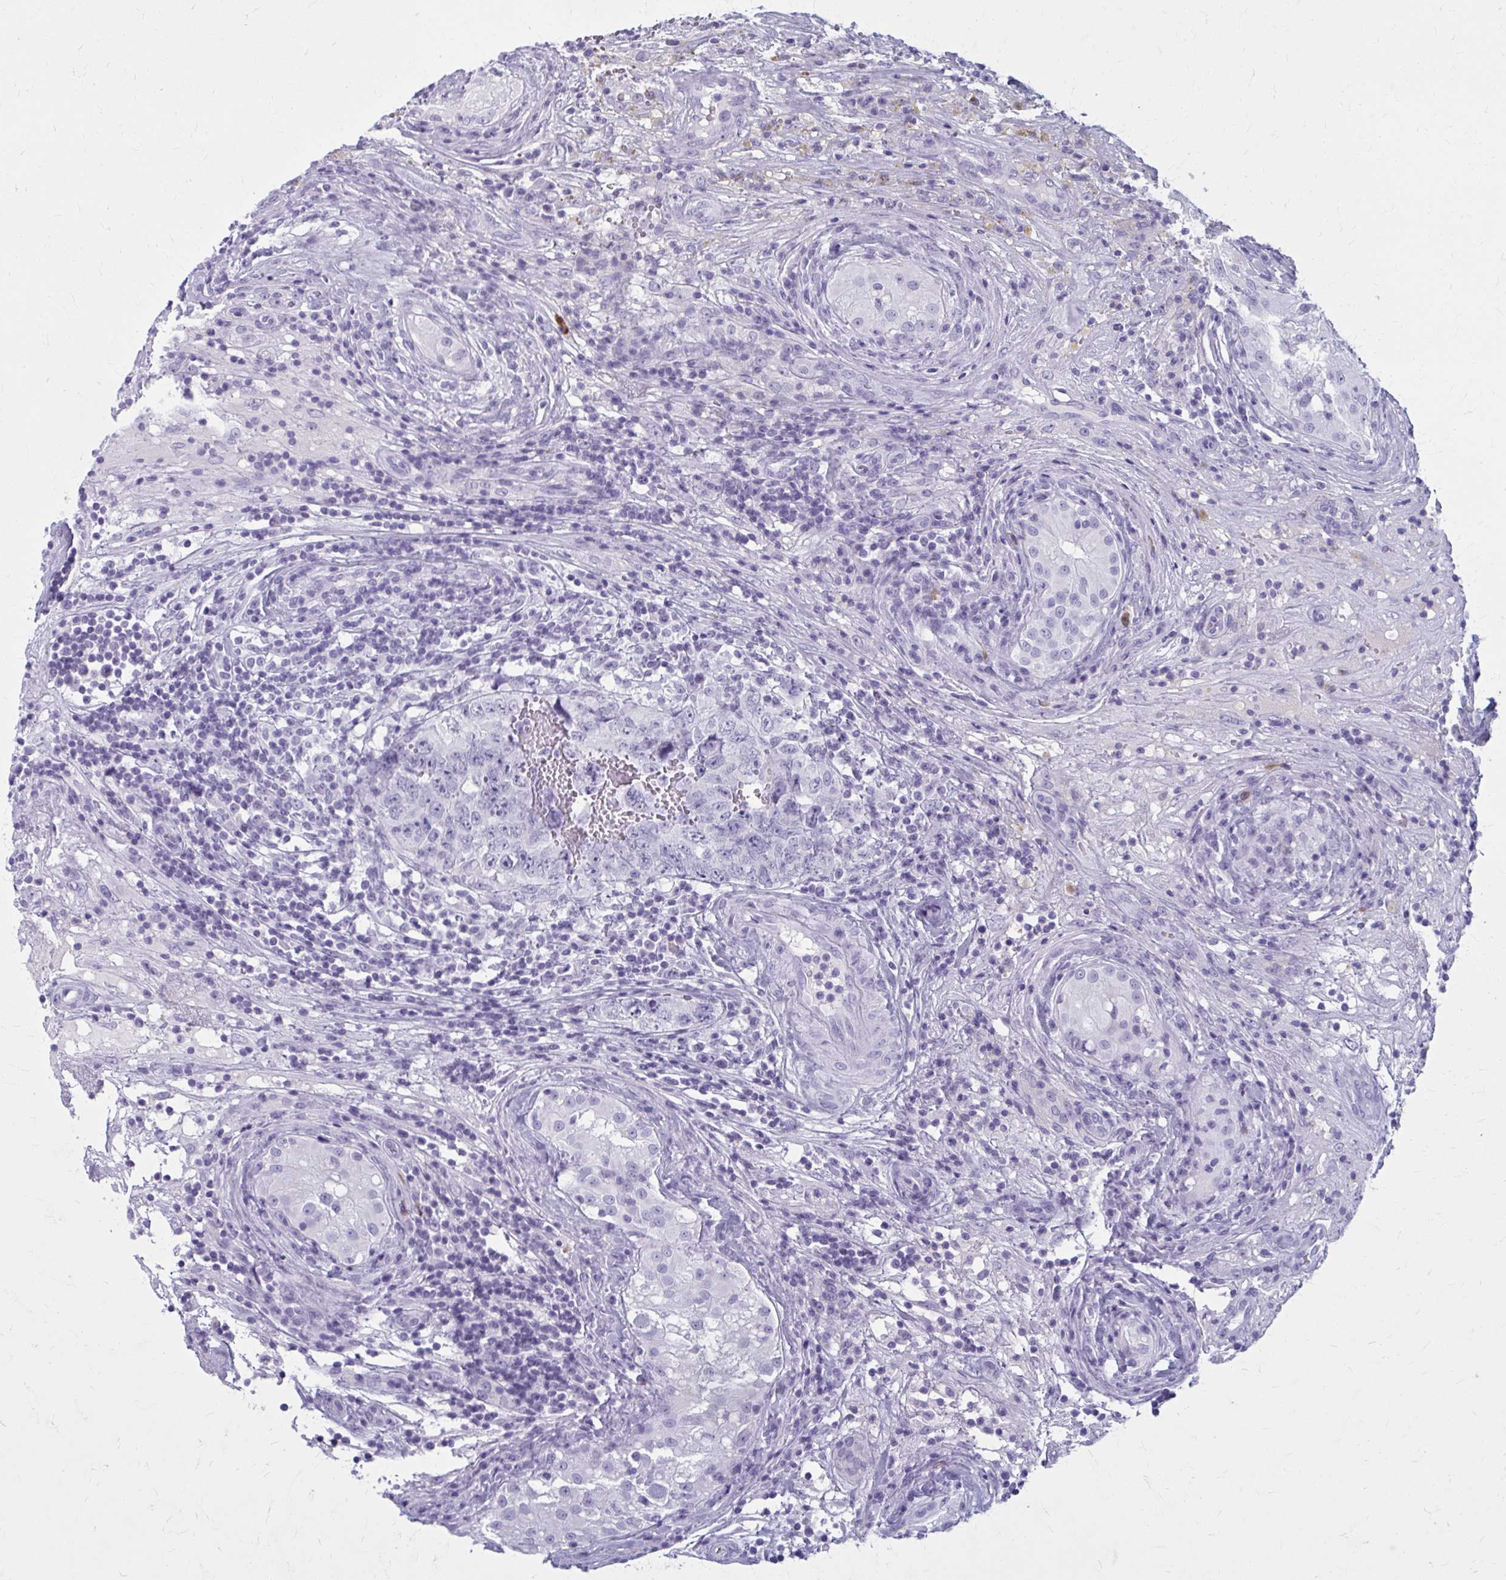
{"staining": {"intensity": "negative", "quantity": "none", "location": "none"}, "tissue": "testis cancer", "cell_type": "Tumor cells", "image_type": "cancer", "snomed": [{"axis": "morphology", "description": "Seminoma, NOS"}, {"axis": "morphology", "description": "Teratoma, malignant, NOS"}, {"axis": "topography", "description": "Testis"}], "caption": "High power microscopy image of an IHC photomicrograph of testis cancer, revealing no significant staining in tumor cells.", "gene": "ZDHHC7", "patient": {"sex": "male", "age": 34}}